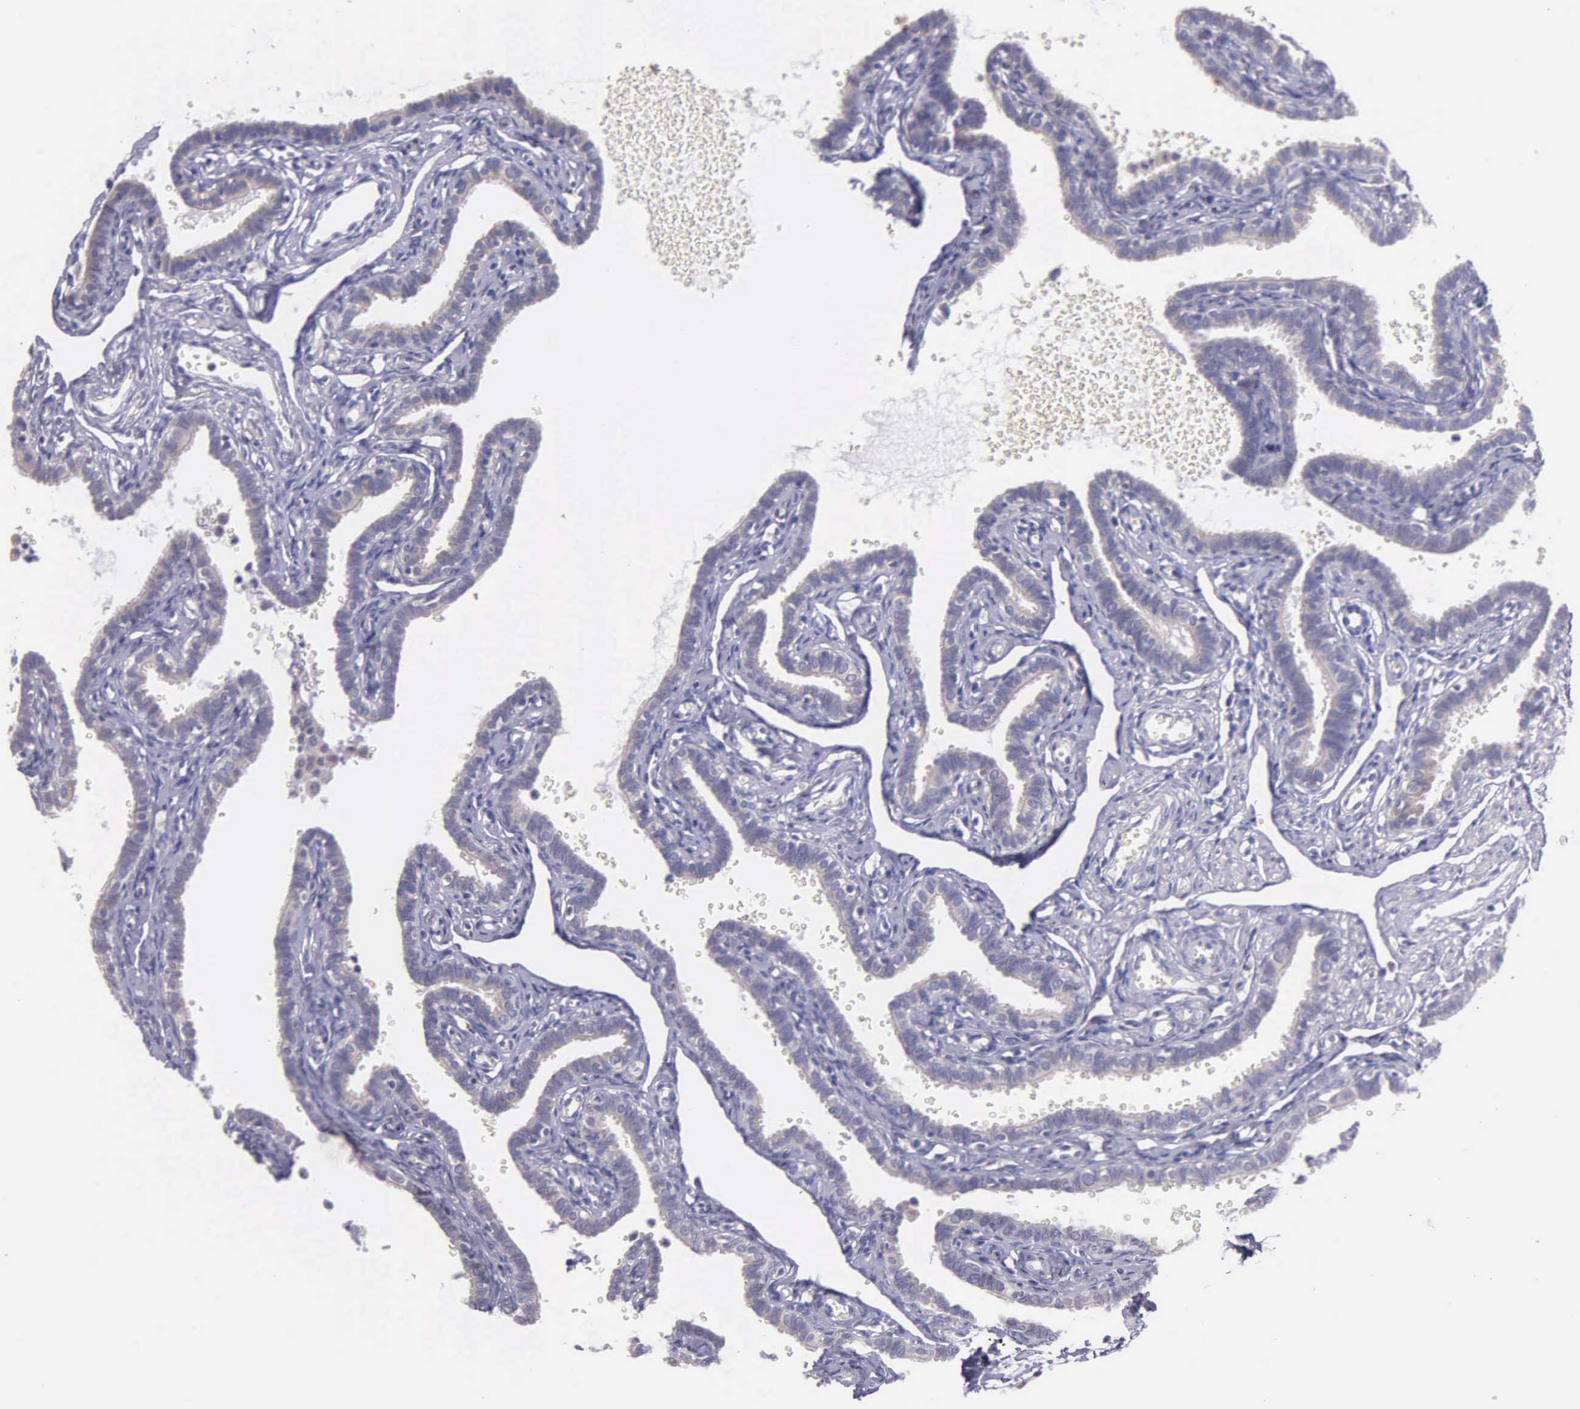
{"staining": {"intensity": "weak", "quantity": ">75%", "location": "cytoplasmic/membranous"}, "tissue": "fallopian tube", "cell_type": "Glandular cells", "image_type": "normal", "snomed": [{"axis": "morphology", "description": "Normal tissue, NOS"}, {"axis": "topography", "description": "Fallopian tube"}], "caption": "Protein staining of unremarkable fallopian tube reveals weak cytoplasmic/membranous expression in about >75% of glandular cells. (Stains: DAB in brown, nuclei in blue, Microscopy: brightfield microscopy at high magnification).", "gene": "CTAGE15", "patient": {"sex": "female", "age": 35}}